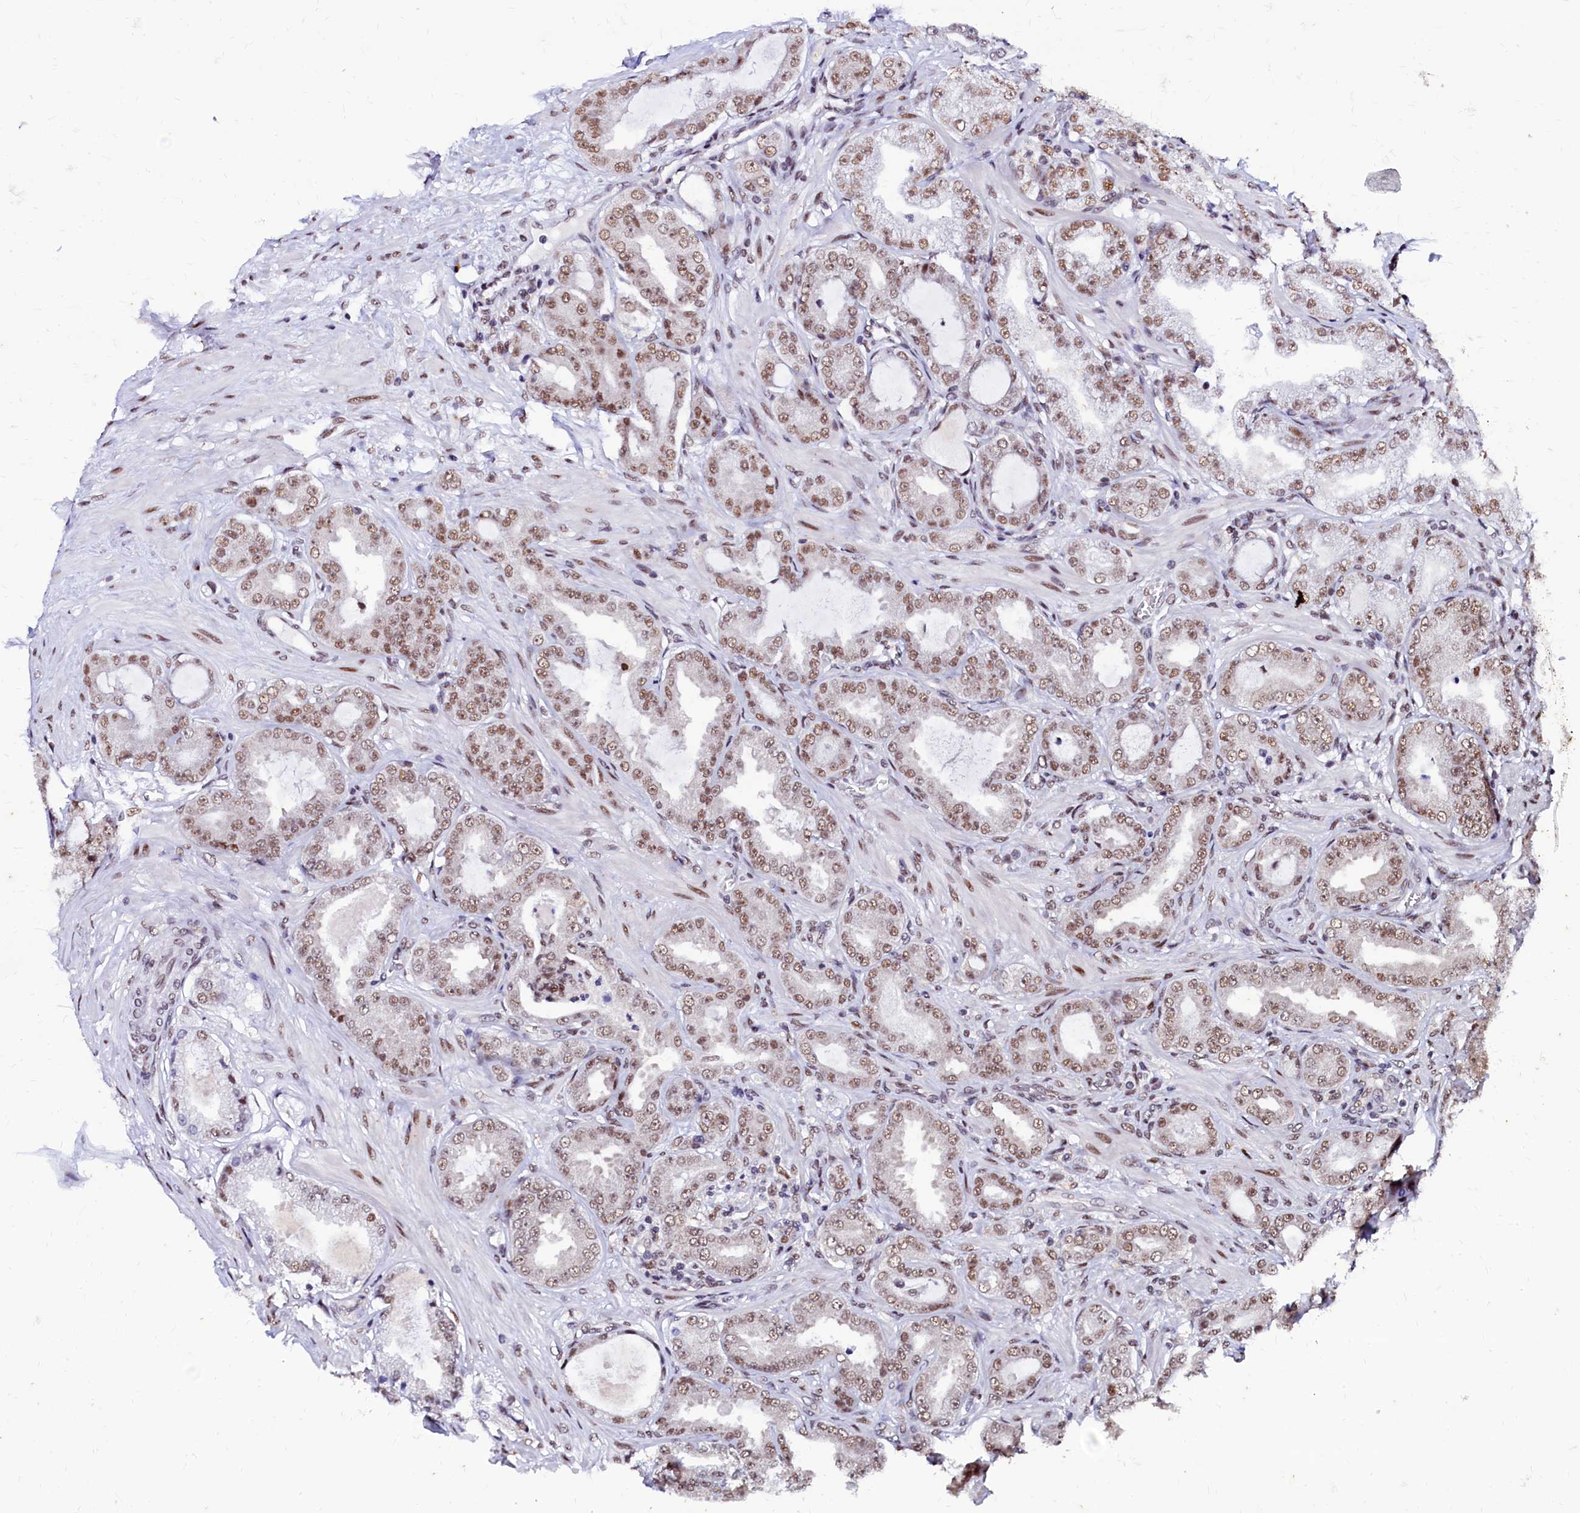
{"staining": {"intensity": "moderate", "quantity": "25%-75%", "location": "nuclear"}, "tissue": "prostate cancer", "cell_type": "Tumor cells", "image_type": "cancer", "snomed": [{"axis": "morphology", "description": "Adenocarcinoma, Low grade"}, {"axis": "topography", "description": "Prostate"}], "caption": "Prostate cancer stained with DAB (3,3'-diaminobenzidine) immunohistochemistry (IHC) displays medium levels of moderate nuclear positivity in approximately 25%-75% of tumor cells.", "gene": "CPSF7", "patient": {"sex": "male", "age": 63}}